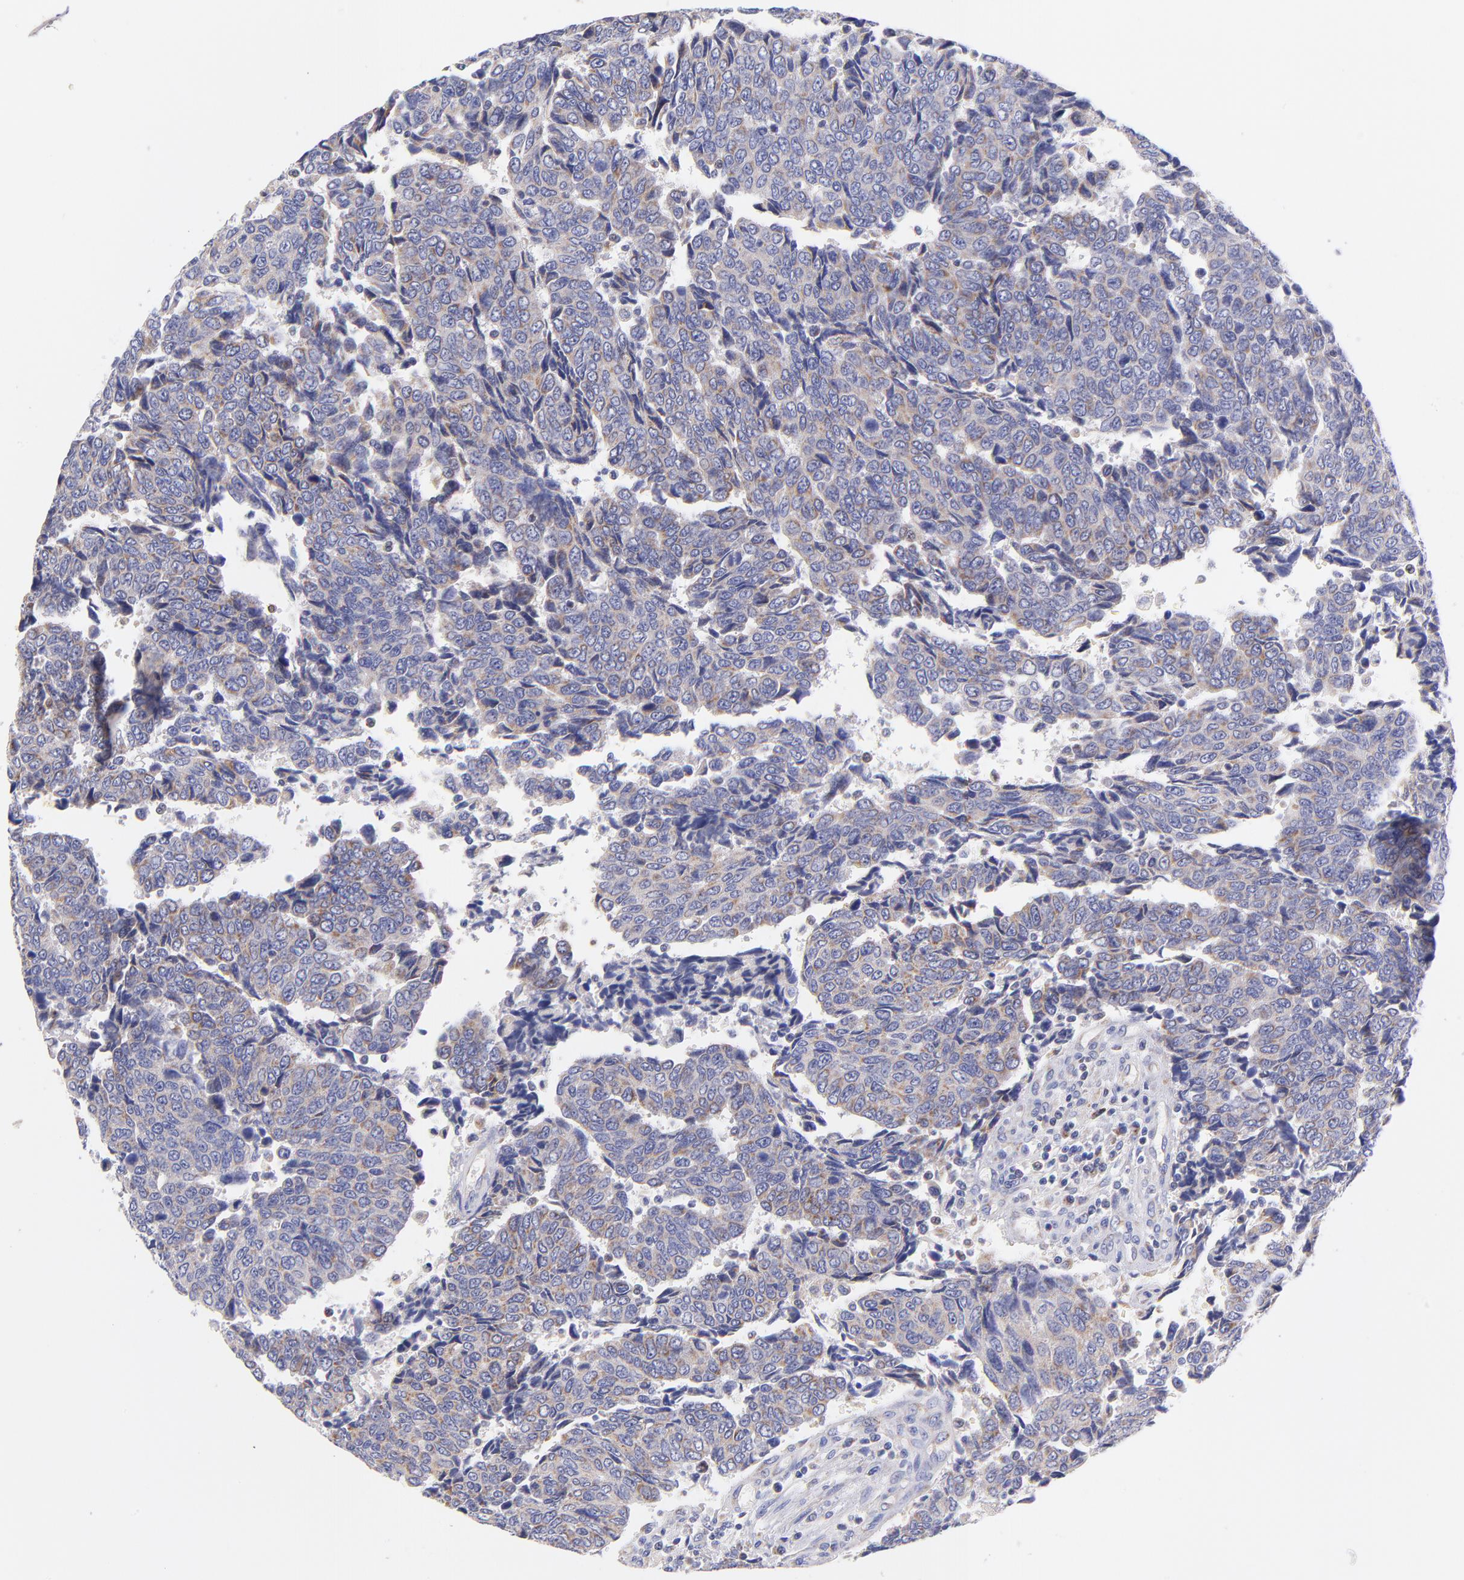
{"staining": {"intensity": "moderate", "quantity": "25%-75%", "location": "cytoplasmic/membranous"}, "tissue": "urothelial cancer", "cell_type": "Tumor cells", "image_type": "cancer", "snomed": [{"axis": "morphology", "description": "Urothelial carcinoma, High grade"}, {"axis": "topography", "description": "Urinary bladder"}], "caption": "Urothelial cancer stained for a protein demonstrates moderate cytoplasmic/membranous positivity in tumor cells.", "gene": "NDUFB7", "patient": {"sex": "male", "age": 86}}